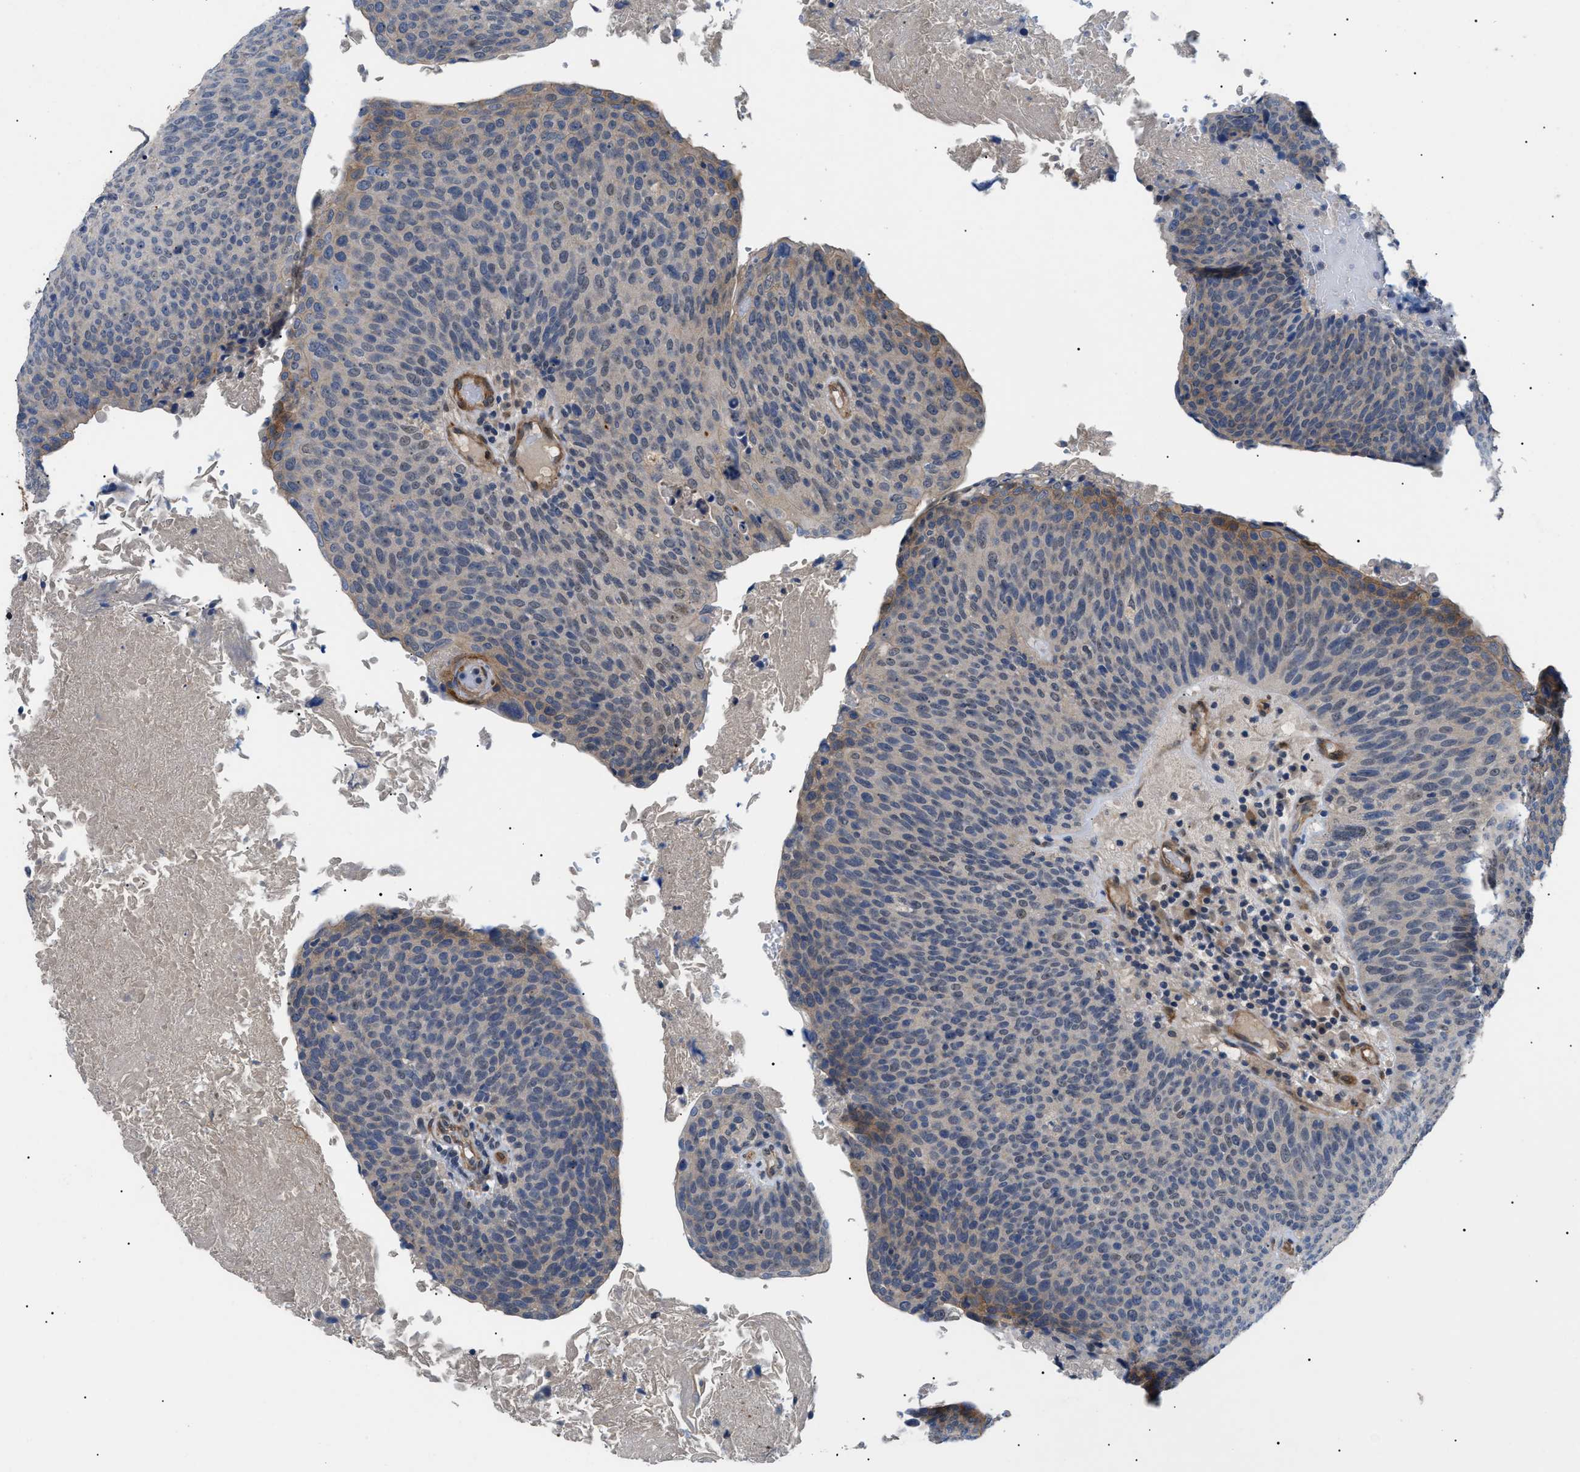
{"staining": {"intensity": "weak", "quantity": "25%-75%", "location": "cytoplasmic/membranous,nuclear"}, "tissue": "head and neck cancer", "cell_type": "Tumor cells", "image_type": "cancer", "snomed": [{"axis": "morphology", "description": "Squamous cell carcinoma, NOS"}, {"axis": "morphology", "description": "Squamous cell carcinoma, metastatic, NOS"}, {"axis": "topography", "description": "Lymph node"}, {"axis": "topography", "description": "Head-Neck"}], "caption": "Human squamous cell carcinoma (head and neck) stained for a protein (brown) demonstrates weak cytoplasmic/membranous and nuclear positive positivity in about 25%-75% of tumor cells.", "gene": "CRCP", "patient": {"sex": "male", "age": 62}}